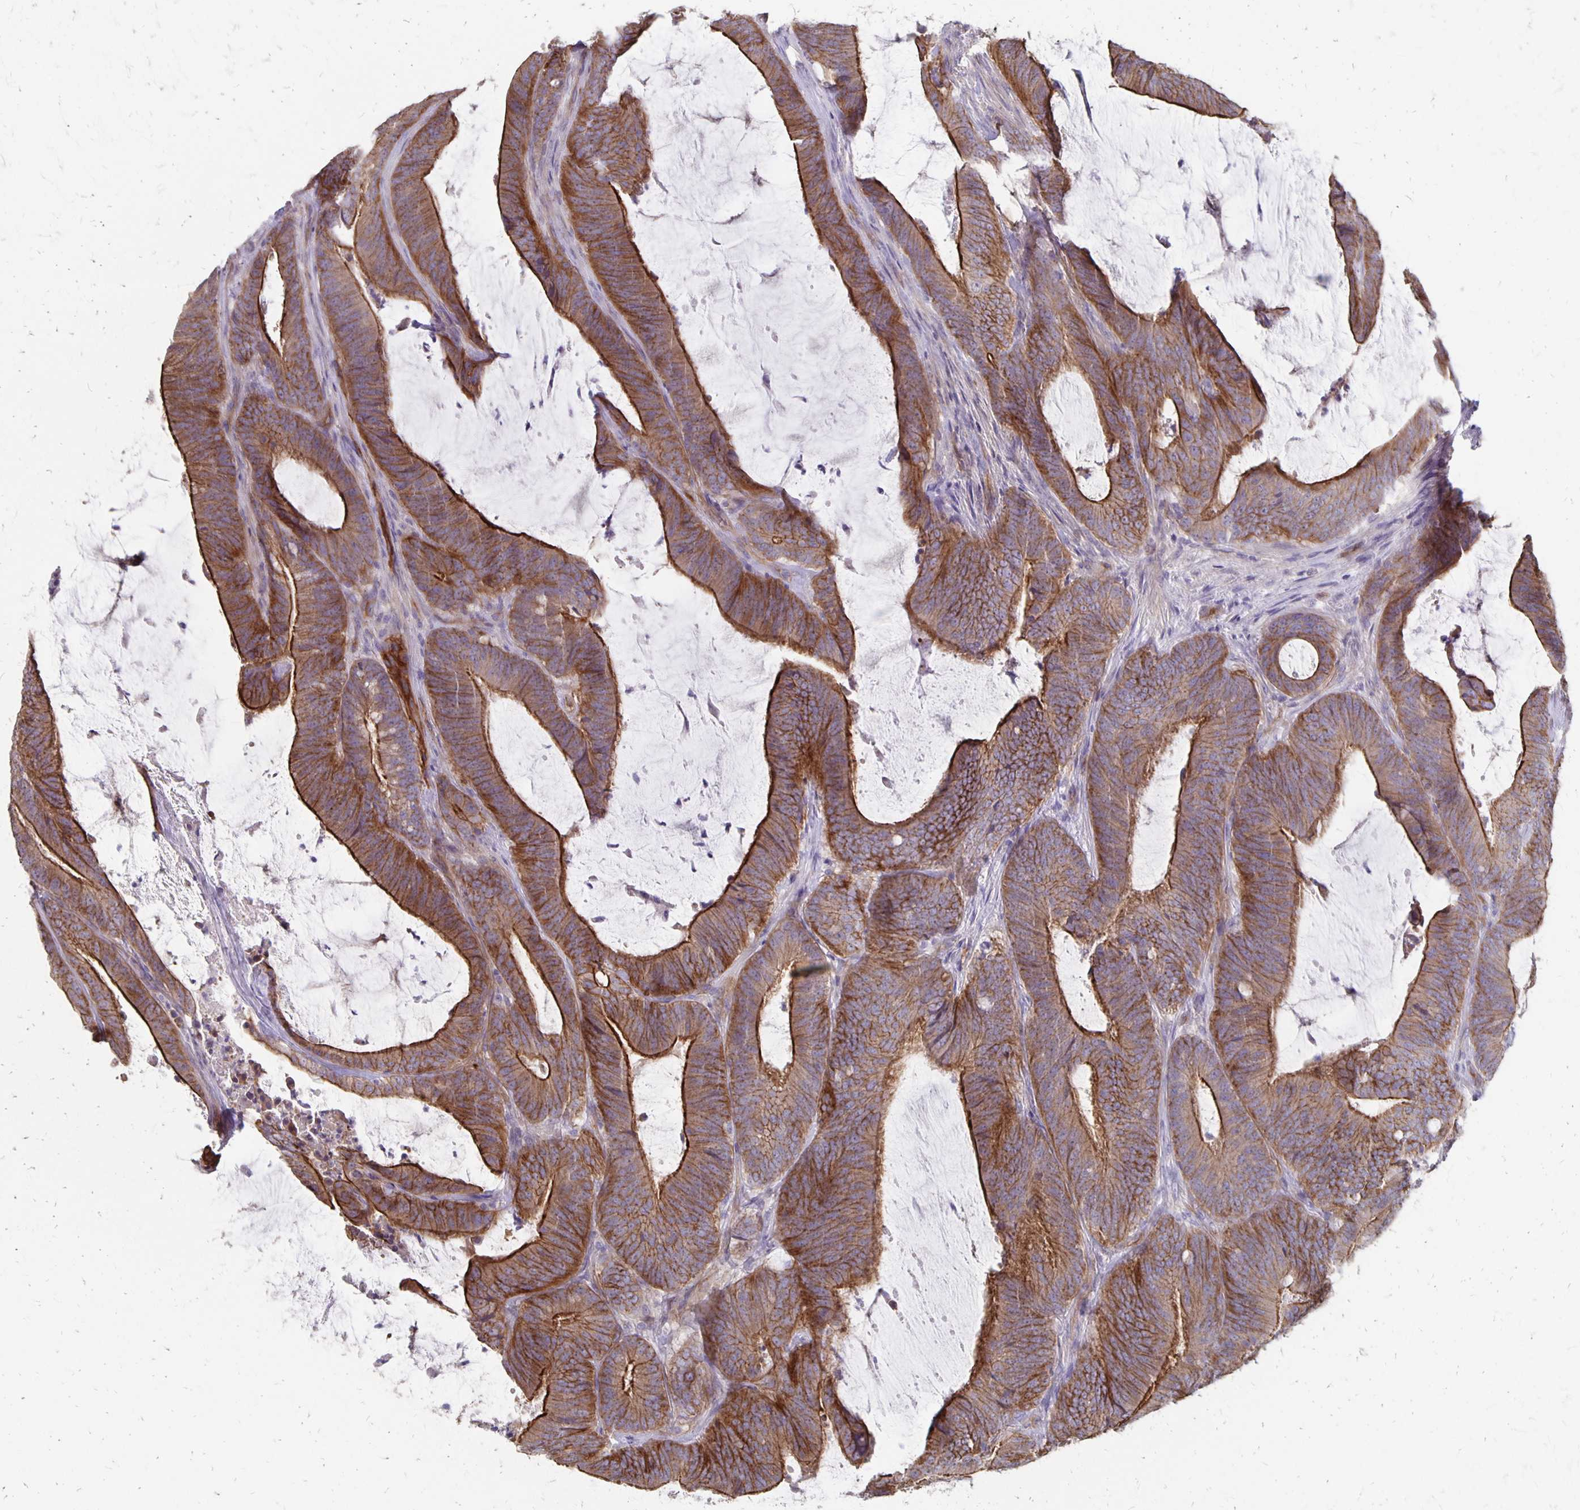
{"staining": {"intensity": "moderate", "quantity": ">75%", "location": "cytoplasmic/membranous"}, "tissue": "colorectal cancer", "cell_type": "Tumor cells", "image_type": "cancer", "snomed": [{"axis": "morphology", "description": "Adenocarcinoma, NOS"}, {"axis": "topography", "description": "Colon"}], "caption": "A histopathology image of human adenocarcinoma (colorectal) stained for a protein exhibits moderate cytoplasmic/membranous brown staining in tumor cells.", "gene": "PPP1R3E", "patient": {"sex": "female", "age": 43}}